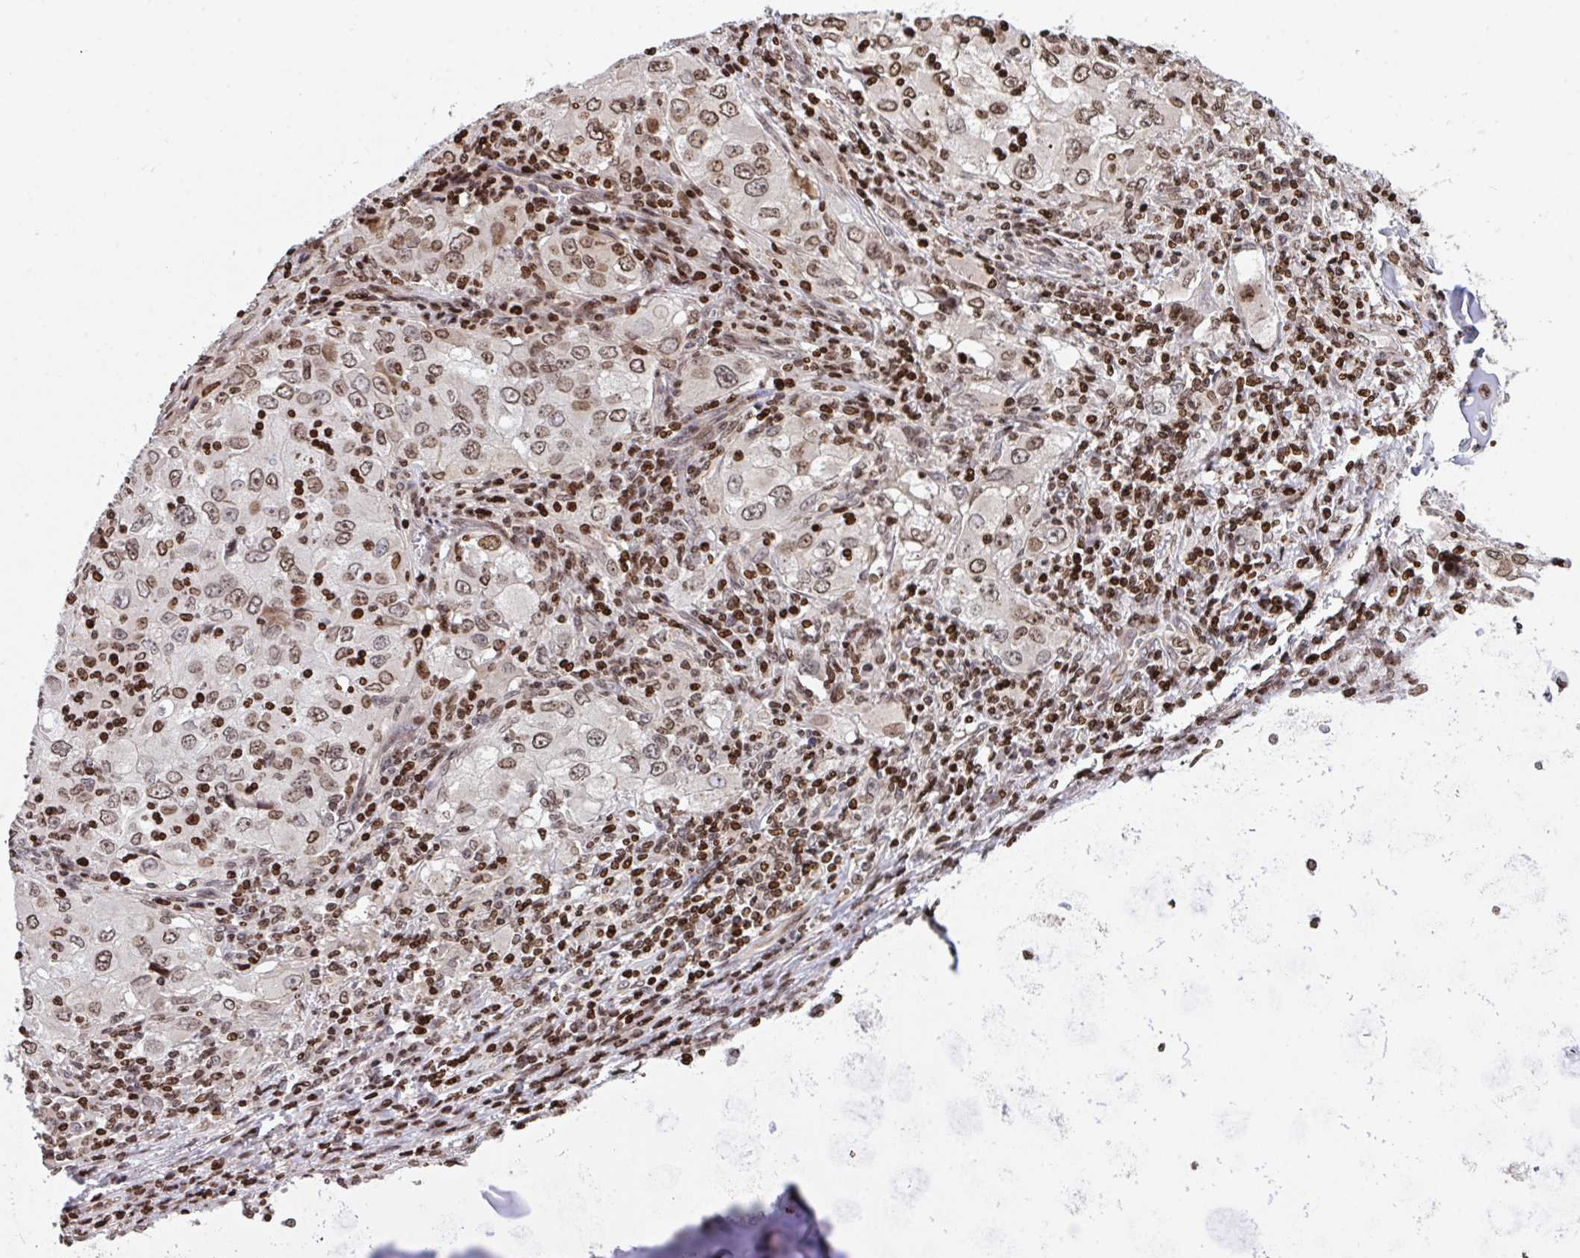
{"staining": {"intensity": "moderate", "quantity": ">75%", "location": "nuclear"}, "tissue": "lung cancer", "cell_type": "Tumor cells", "image_type": "cancer", "snomed": [{"axis": "morphology", "description": "Adenocarcinoma, NOS"}, {"axis": "morphology", "description": "Adenocarcinoma, metastatic, NOS"}, {"axis": "topography", "description": "Lymph node"}, {"axis": "topography", "description": "Lung"}], "caption": "Tumor cells demonstrate medium levels of moderate nuclear expression in about >75% of cells in human lung cancer.", "gene": "RAPGEF5", "patient": {"sex": "female", "age": 42}}